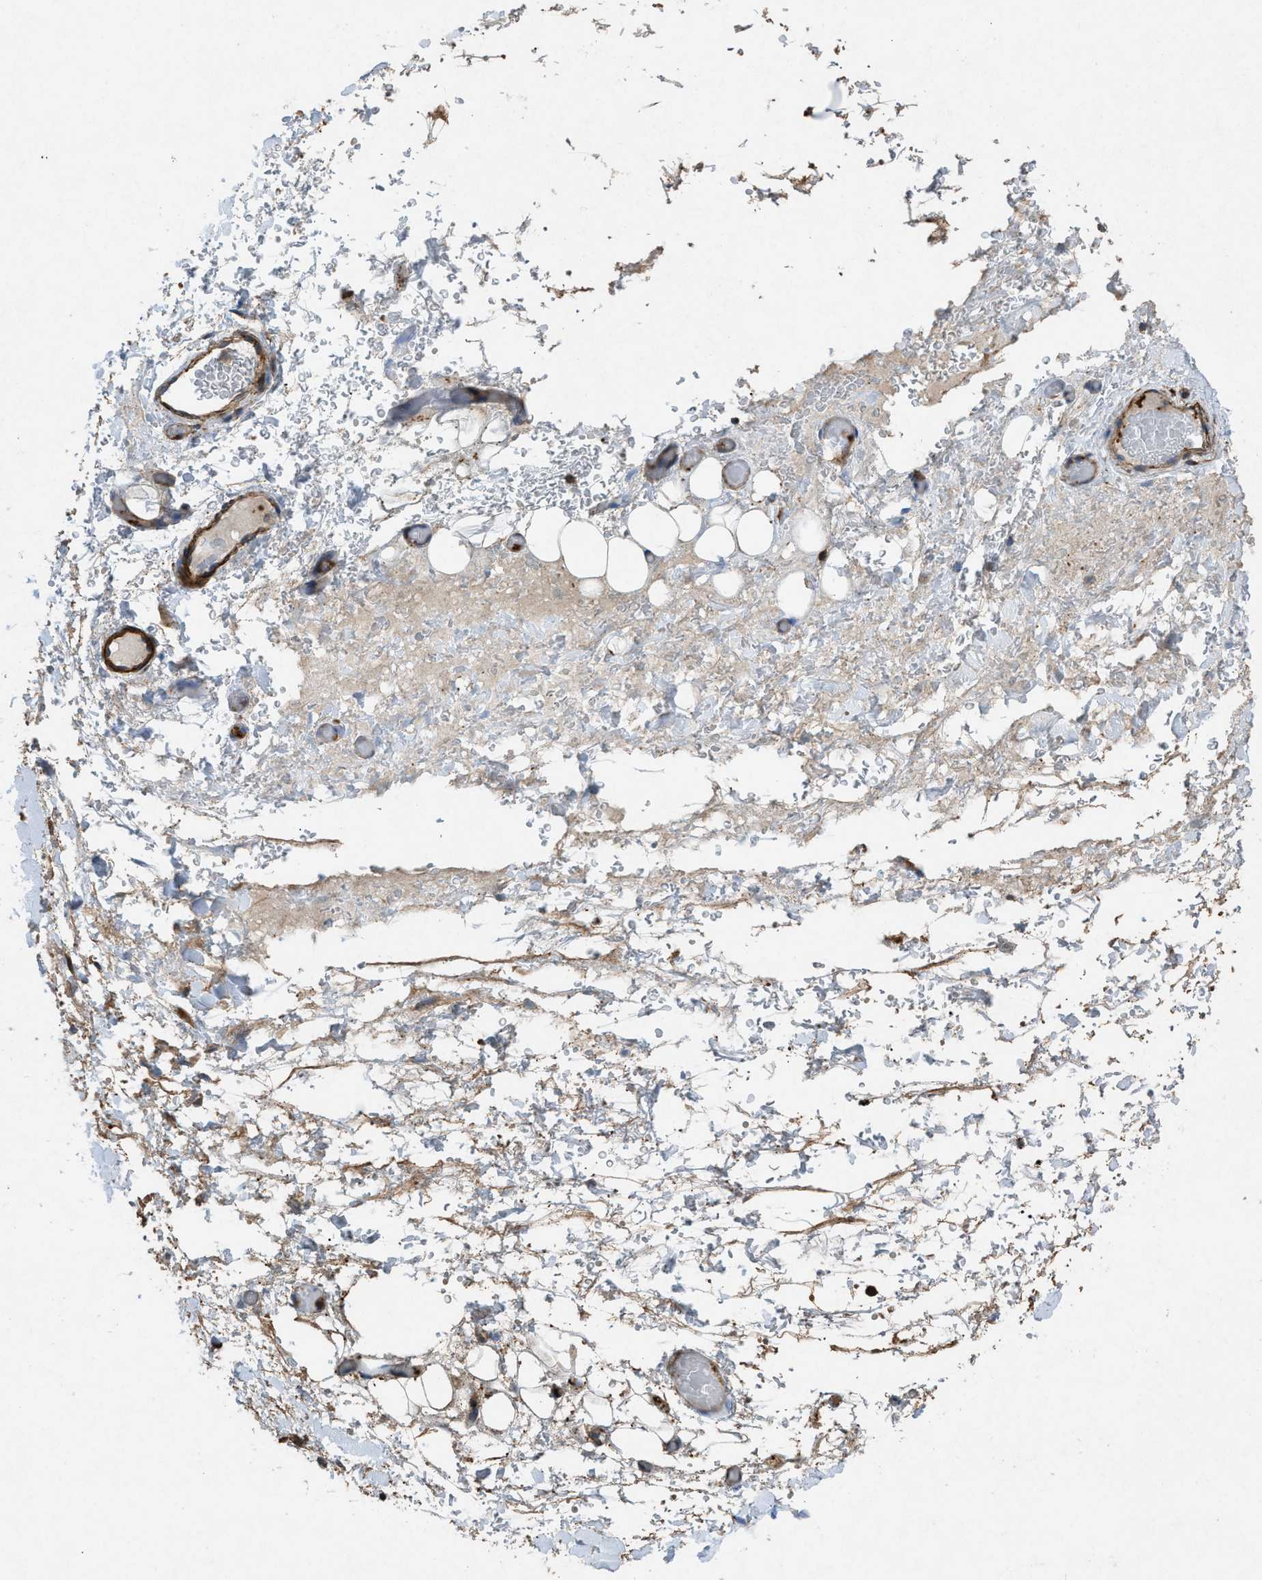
{"staining": {"intensity": "strong", "quantity": "25%-75%", "location": "cytoplasmic/membranous"}, "tissue": "adipose tissue", "cell_type": "Adipocytes", "image_type": "normal", "snomed": [{"axis": "morphology", "description": "Normal tissue, NOS"}, {"axis": "morphology", "description": "Adenocarcinoma, NOS"}, {"axis": "topography", "description": "Esophagus"}], "caption": "Adipose tissue stained with immunohistochemistry (IHC) demonstrates strong cytoplasmic/membranous staining in about 25%-75% of adipocytes. (DAB IHC, brown staining for protein, blue staining for nuclei).", "gene": "NCK2", "patient": {"sex": "male", "age": 62}}